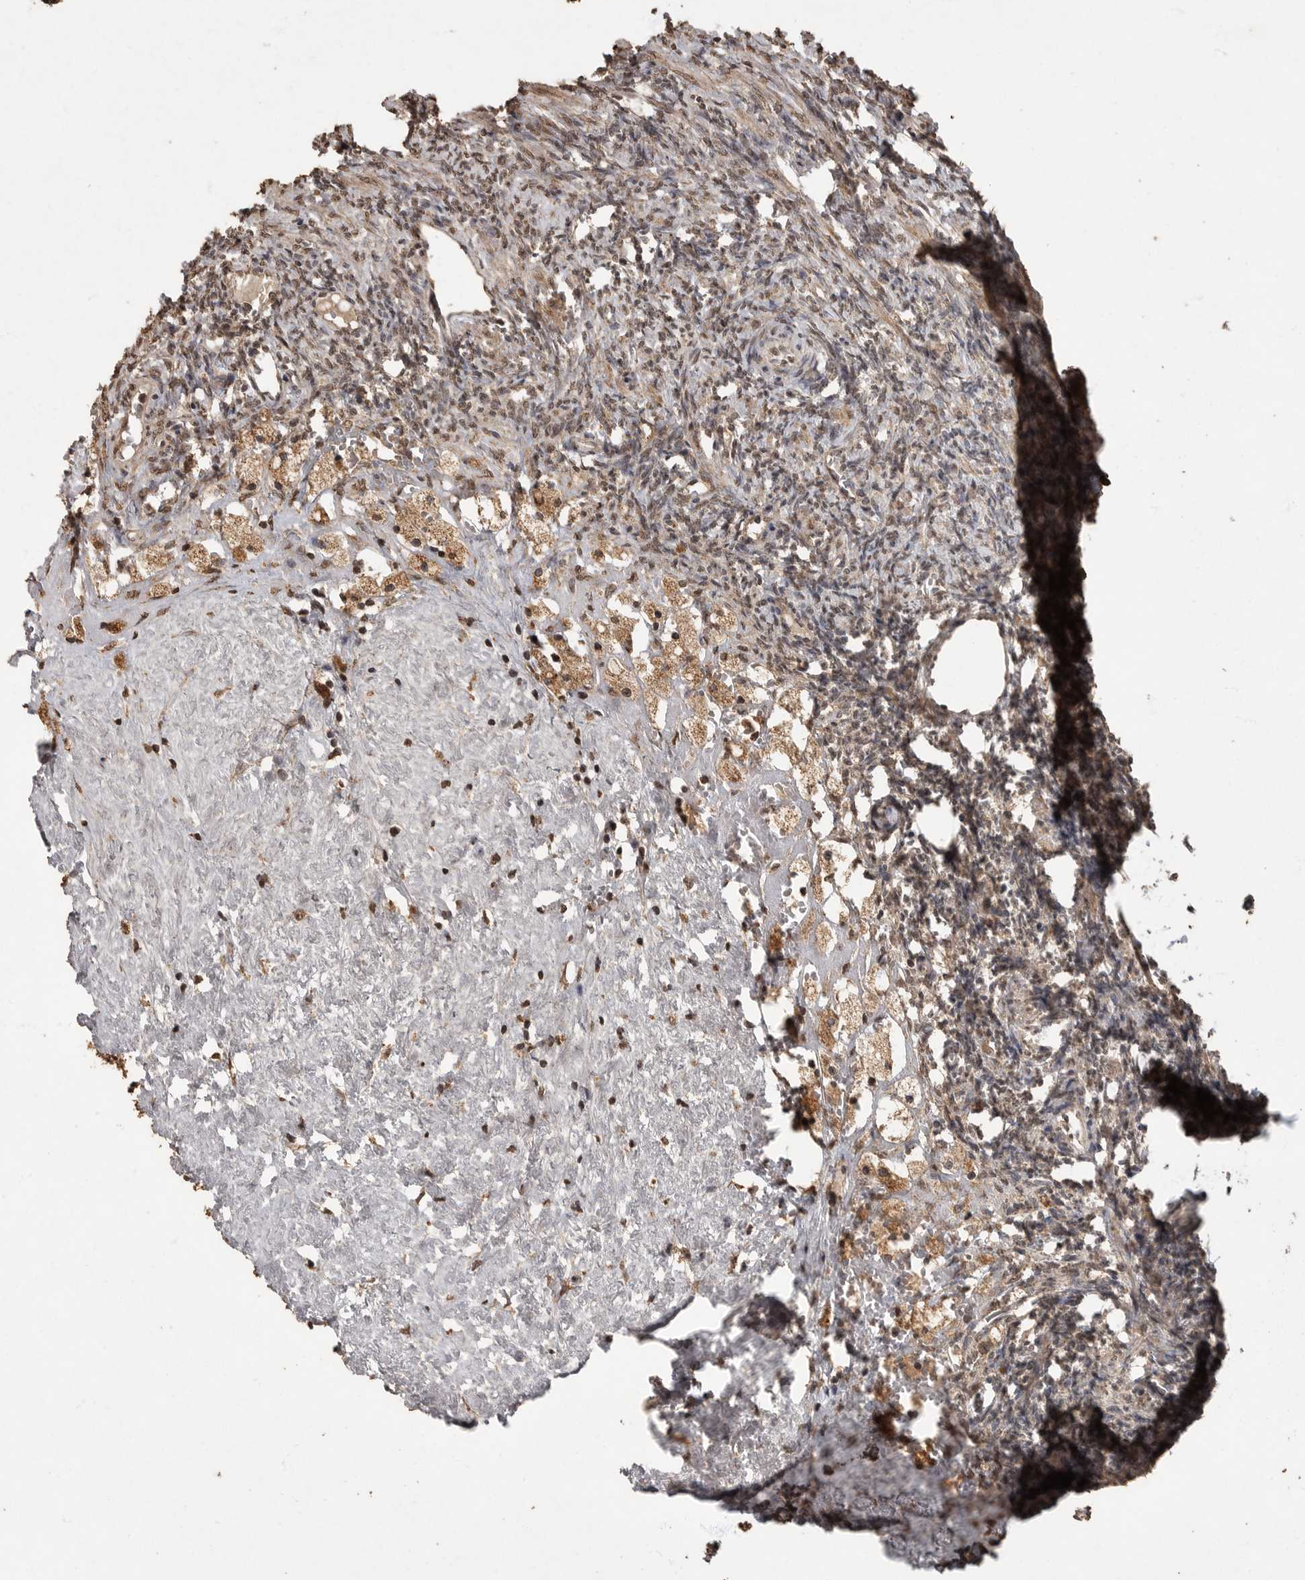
{"staining": {"intensity": "moderate", "quantity": "25%-75%", "location": "cytoplasmic/membranous,nuclear"}, "tissue": "ovary", "cell_type": "Ovarian stroma cells", "image_type": "normal", "snomed": [{"axis": "morphology", "description": "Normal tissue, NOS"}, {"axis": "topography", "description": "Ovary"}], "caption": "Normal ovary demonstrates moderate cytoplasmic/membranous,nuclear positivity in about 25%-75% of ovarian stroma cells, visualized by immunohistochemistry.", "gene": "MAFG", "patient": {"sex": "female", "age": 41}}